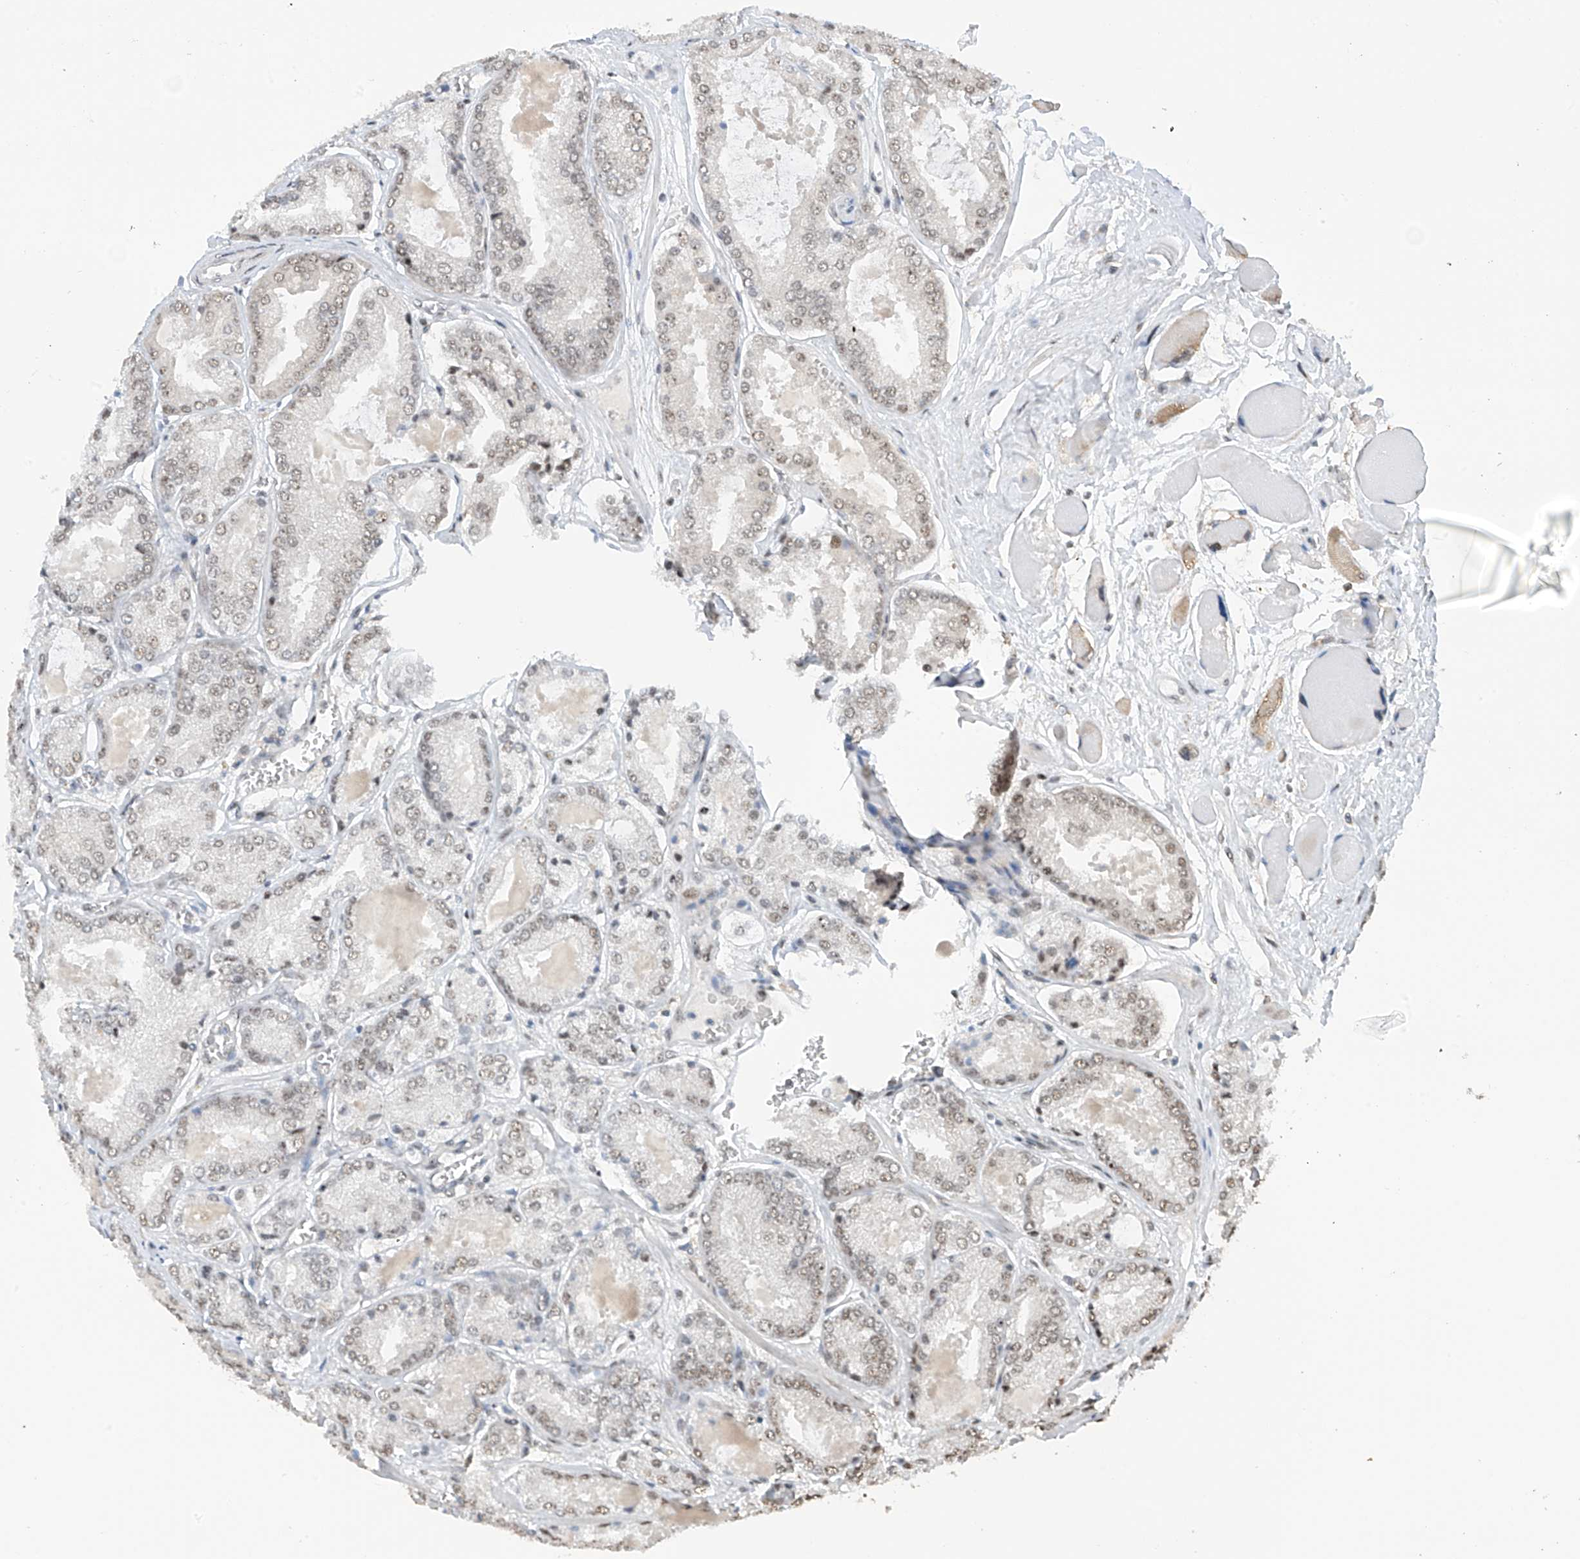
{"staining": {"intensity": "weak", "quantity": "<25%", "location": "nuclear"}, "tissue": "prostate cancer", "cell_type": "Tumor cells", "image_type": "cancer", "snomed": [{"axis": "morphology", "description": "Adenocarcinoma, Low grade"}, {"axis": "topography", "description": "Prostate"}], "caption": "Immunohistochemical staining of low-grade adenocarcinoma (prostate) exhibits no significant staining in tumor cells.", "gene": "C1orf131", "patient": {"sex": "male", "age": 67}}